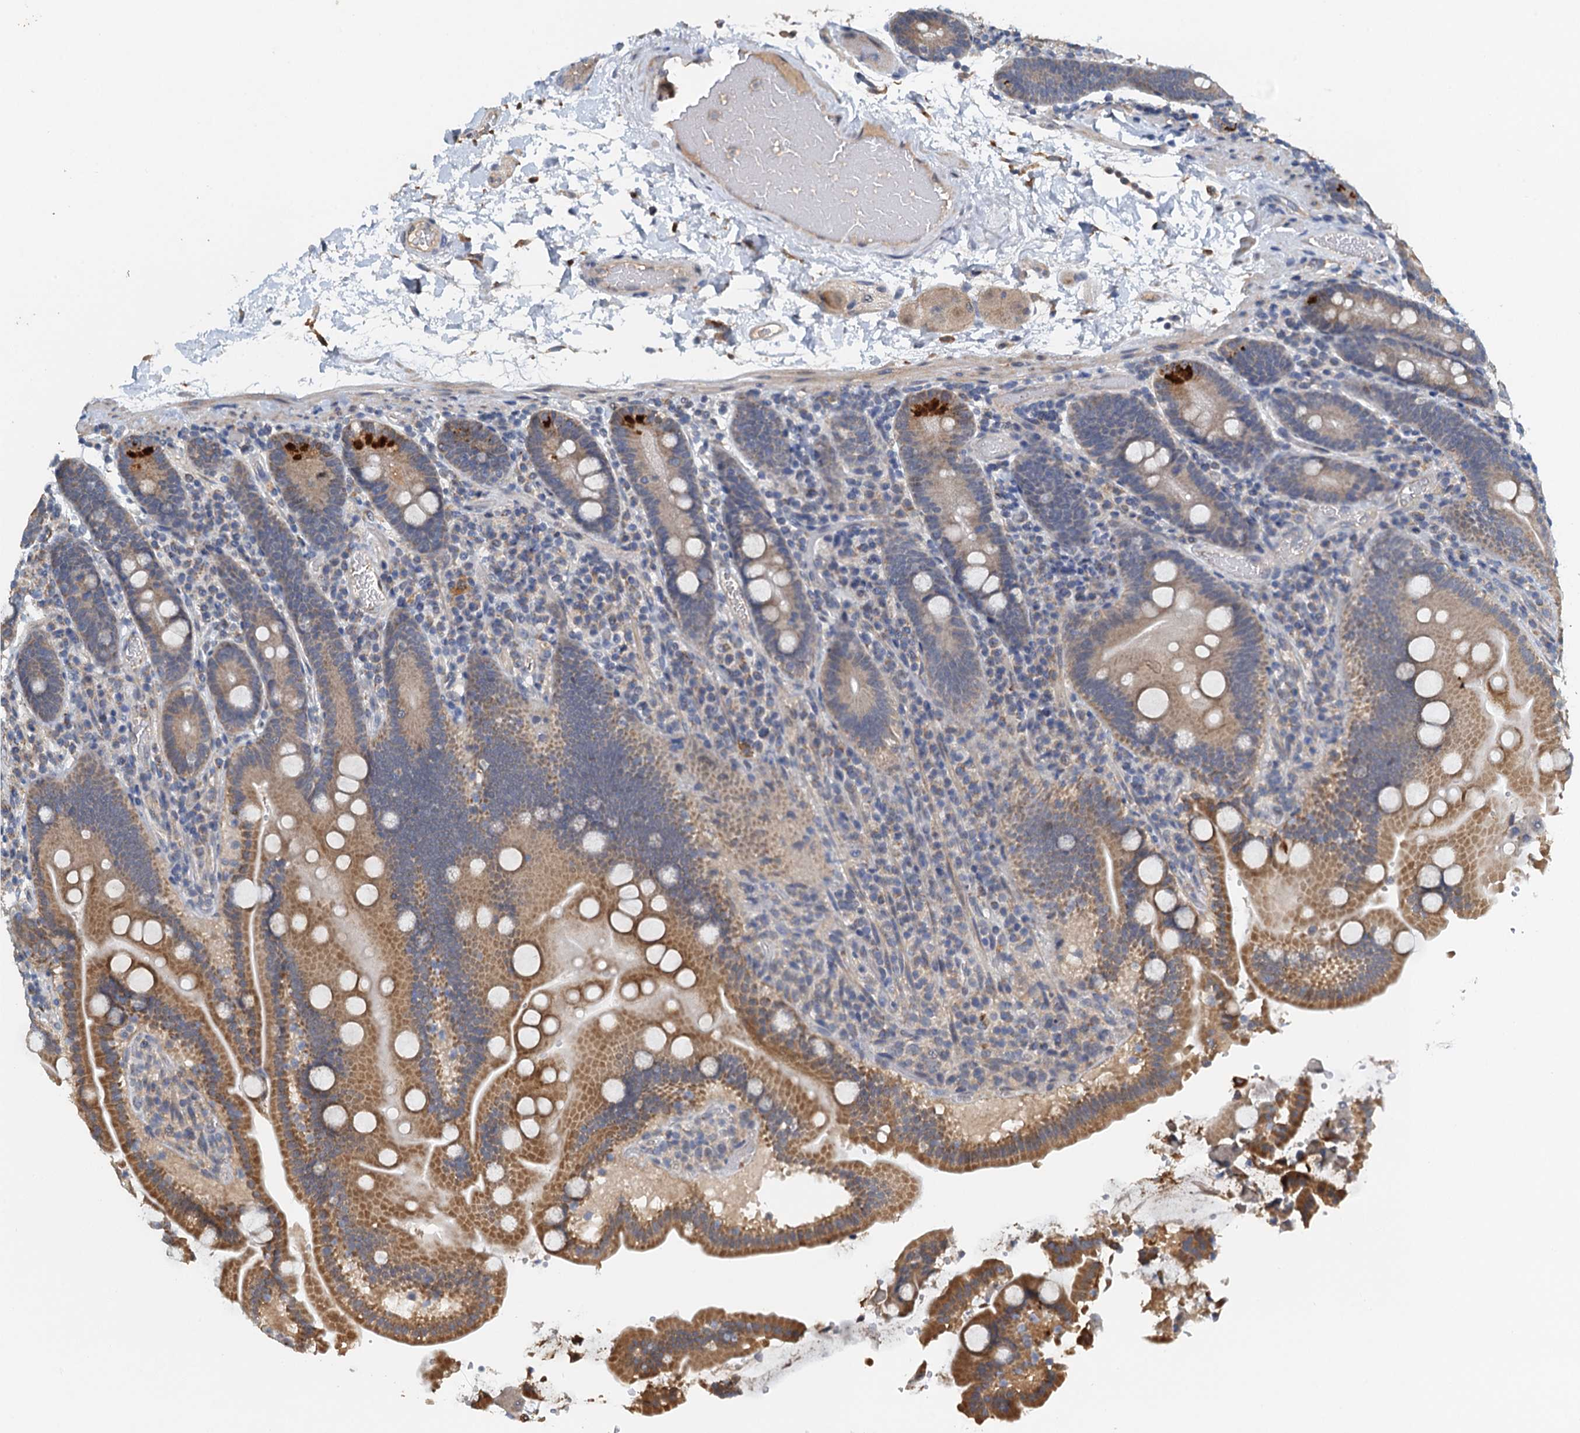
{"staining": {"intensity": "moderate", "quantity": ">75%", "location": "cytoplasmic/membranous"}, "tissue": "duodenum", "cell_type": "Glandular cells", "image_type": "normal", "snomed": [{"axis": "morphology", "description": "Normal tissue, NOS"}, {"axis": "topography", "description": "Duodenum"}], "caption": "A medium amount of moderate cytoplasmic/membranous positivity is seen in approximately >75% of glandular cells in benign duodenum.", "gene": "ZNF606", "patient": {"sex": "male", "age": 55}}